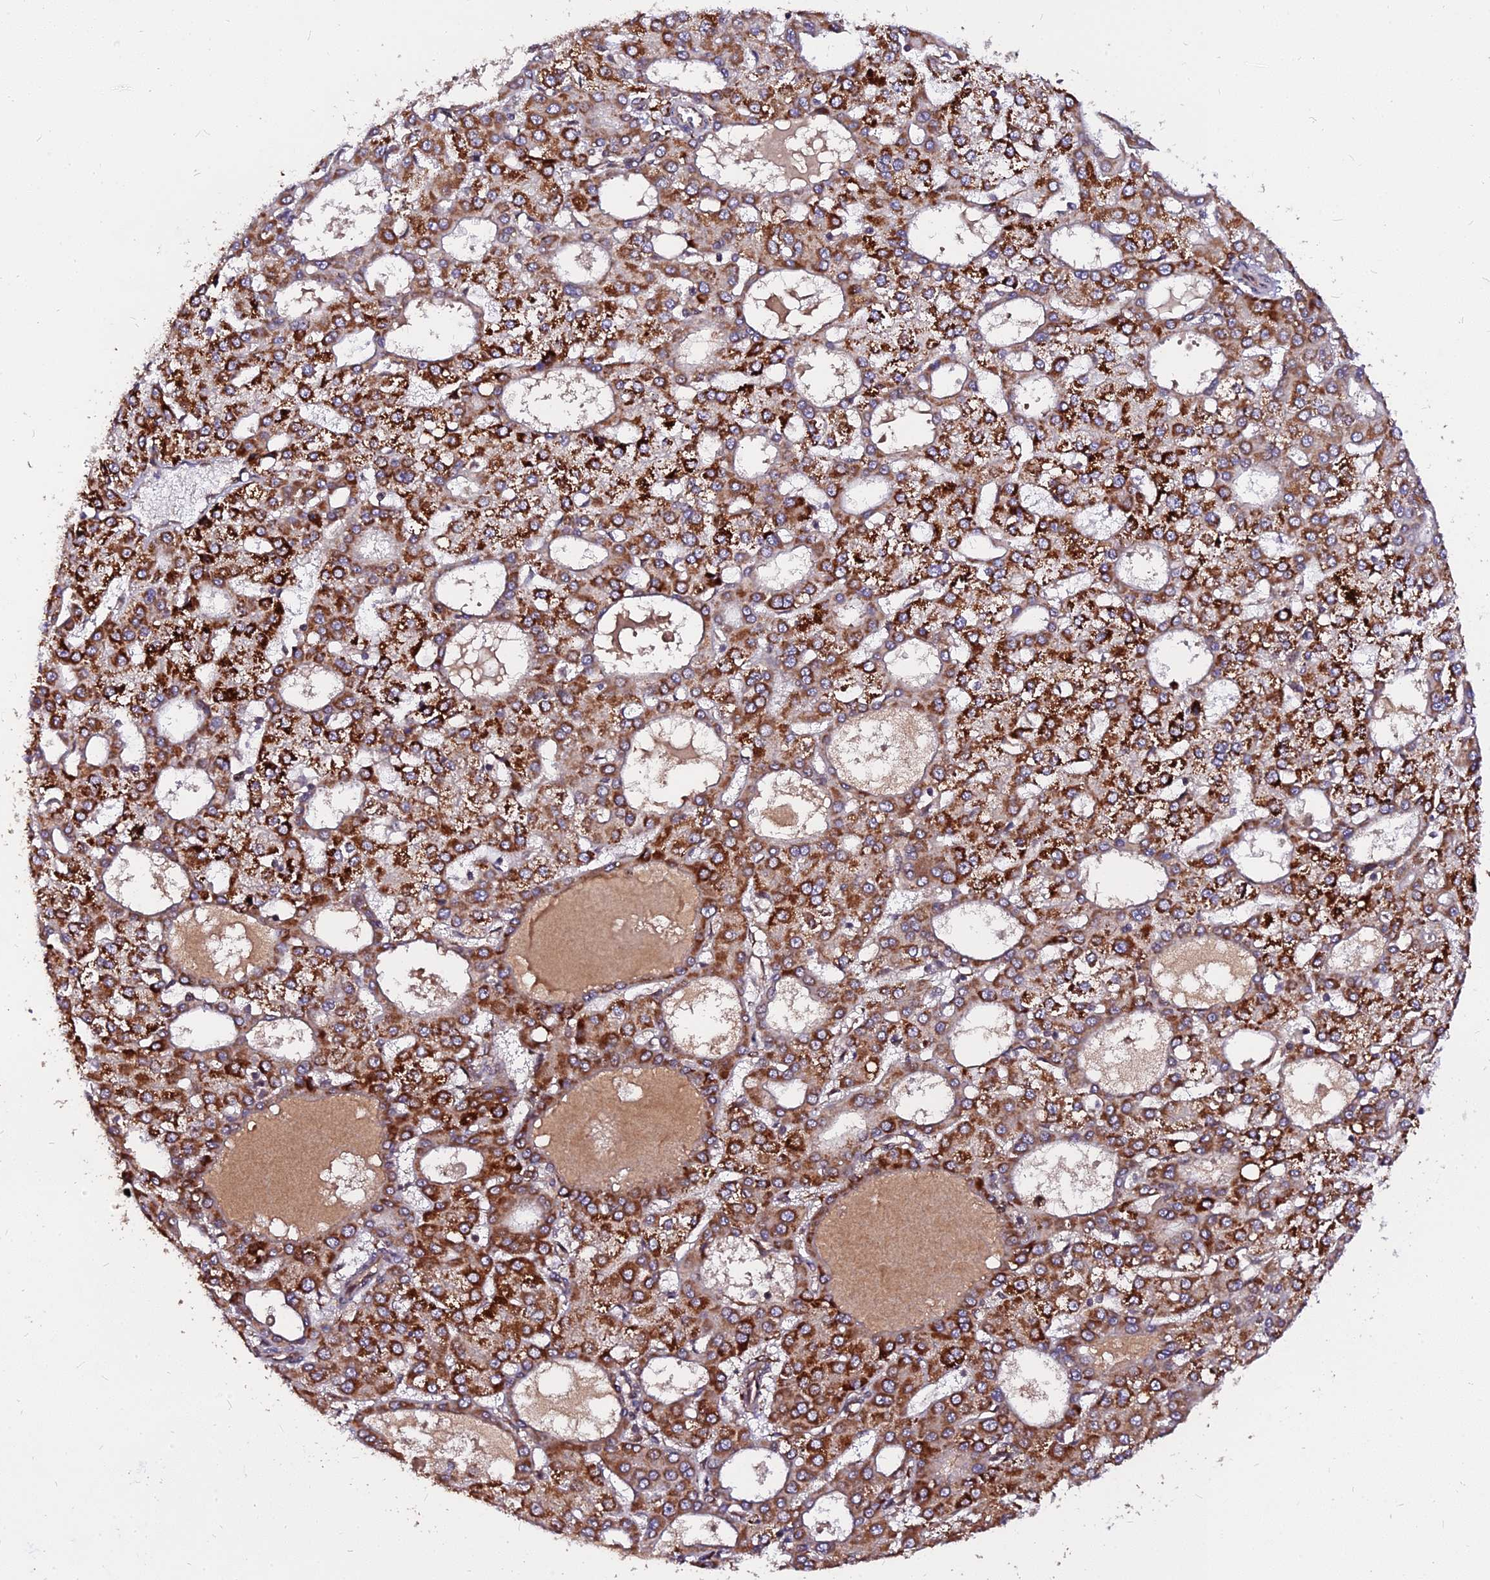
{"staining": {"intensity": "strong", "quantity": ">75%", "location": "cytoplasmic/membranous"}, "tissue": "liver cancer", "cell_type": "Tumor cells", "image_type": "cancer", "snomed": [{"axis": "morphology", "description": "Carcinoma, Hepatocellular, NOS"}, {"axis": "topography", "description": "Liver"}], "caption": "Immunohistochemistry of human liver cancer displays high levels of strong cytoplasmic/membranous positivity in approximately >75% of tumor cells. The staining was performed using DAB to visualize the protein expression in brown, while the nuclei were stained in blue with hematoxylin (Magnification: 20x).", "gene": "PDE4D", "patient": {"sex": "male", "age": 47}}